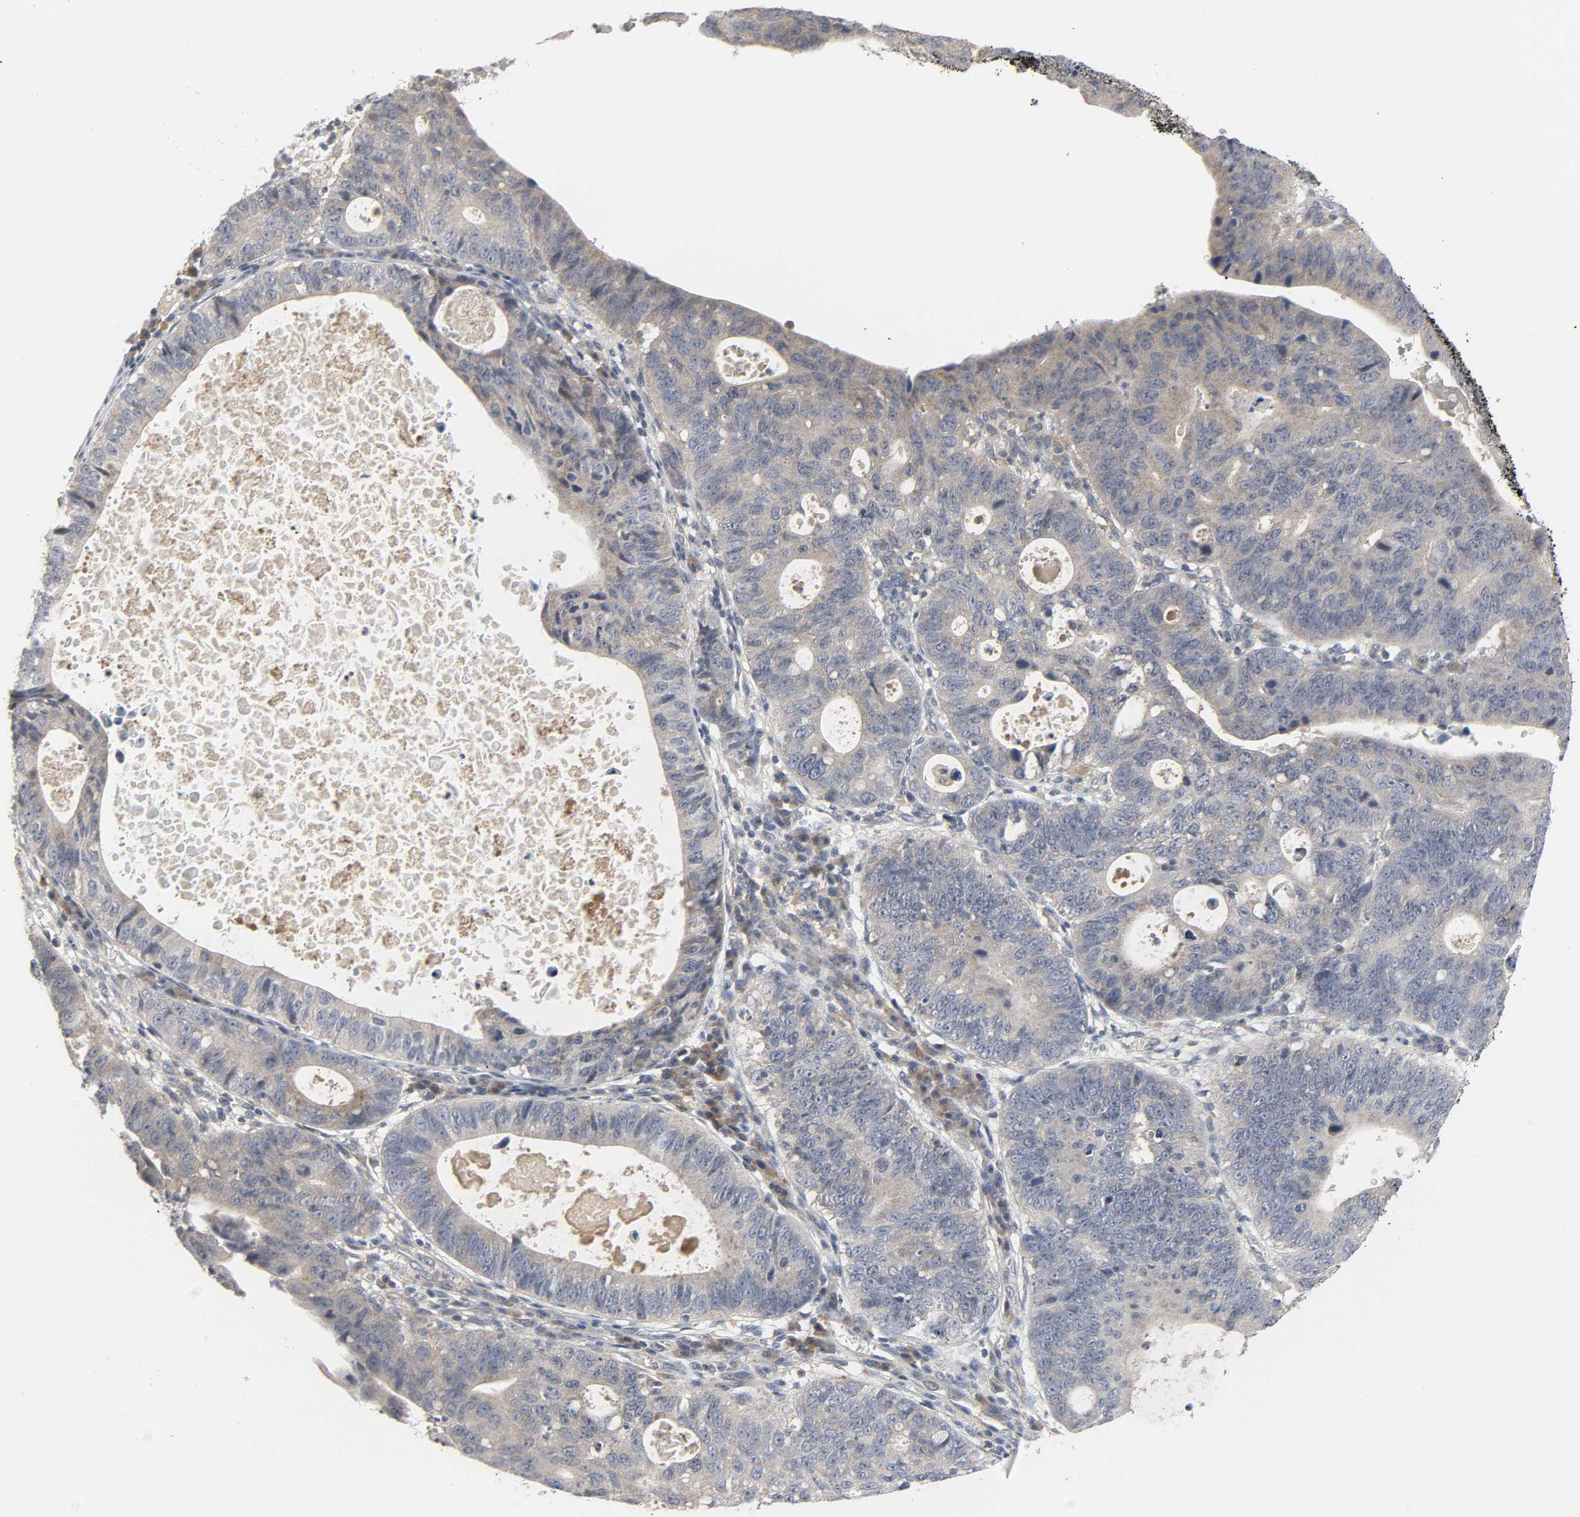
{"staining": {"intensity": "moderate", "quantity": ">75%", "location": "cytoplasmic/membranous"}, "tissue": "stomach cancer", "cell_type": "Tumor cells", "image_type": "cancer", "snomed": [{"axis": "morphology", "description": "Adenocarcinoma, NOS"}, {"axis": "topography", "description": "Stomach"}], "caption": "Immunohistochemical staining of stomach cancer (adenocarcinoma) displays moderate cytoplasmic/membranous protein staining in about >75% of tumor cells.", "gene": "CLIP1", "patient": {"sex": "male", "age": 59}}